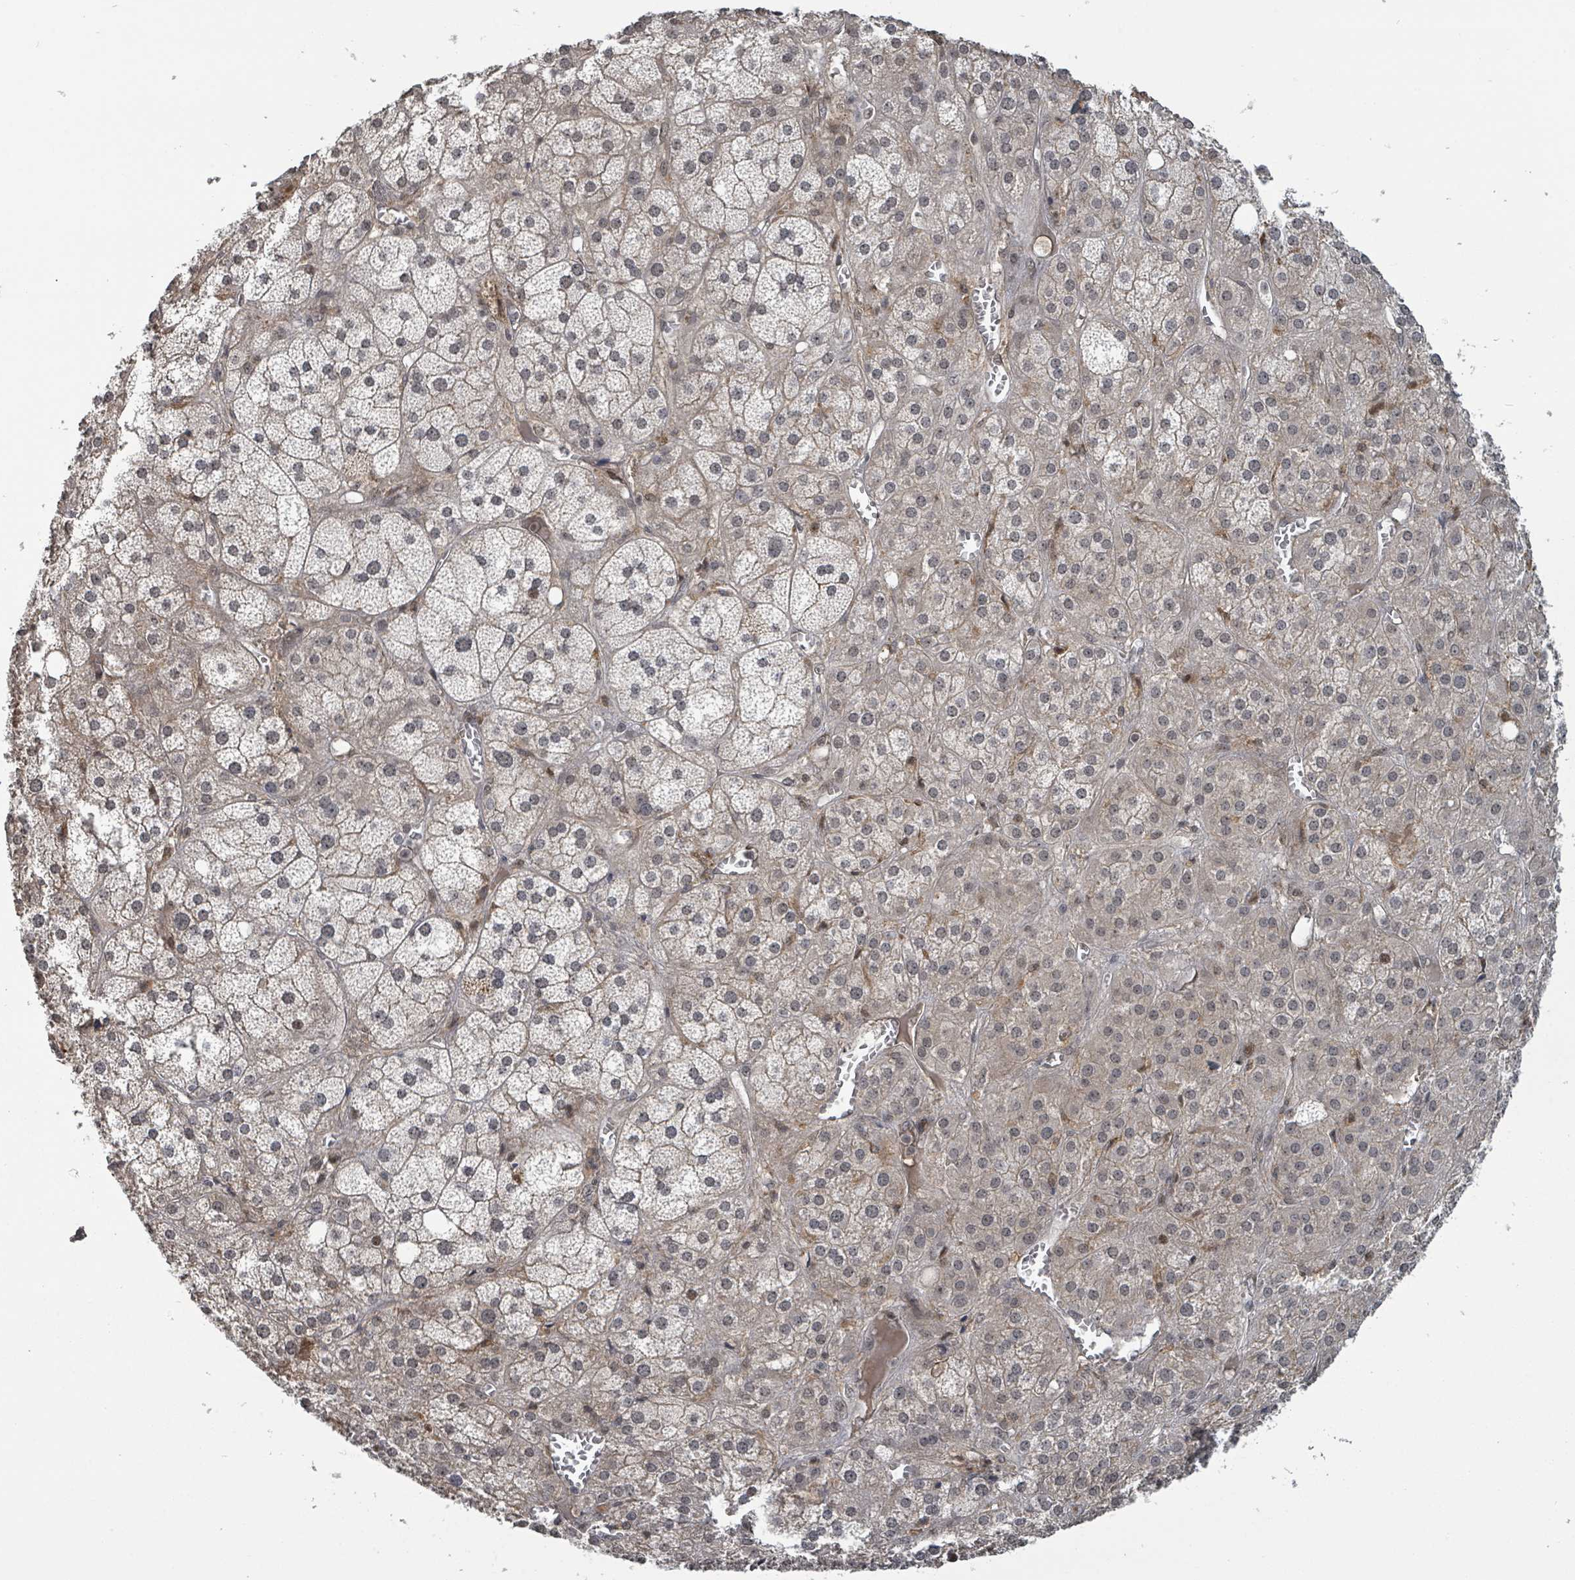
{"staining": {"intensity": "moderate", "quantity": "<25%", "location": "nuclear"}, "tissue": "adrenal gland", "cell_type": "Glandular cells", "image_type": "normal", "snomed": [{"axis": "morphology", "description": "Normal tissue, NOS"}, {"axis": "topography", "description": "Adrenal gland"}], "caption": "DAB immunohistochemical staining of normal adrenal gland demonstrates moderate nuclear protein positivity in approximately <25% of glandular cells. The protein is stained brown, and the nuclei are stained in blue (DAB IHC with brightfield microscopy, high magnification).", "gene": "ZBTB14", "patient": {"sex": "female", "age": 61}}